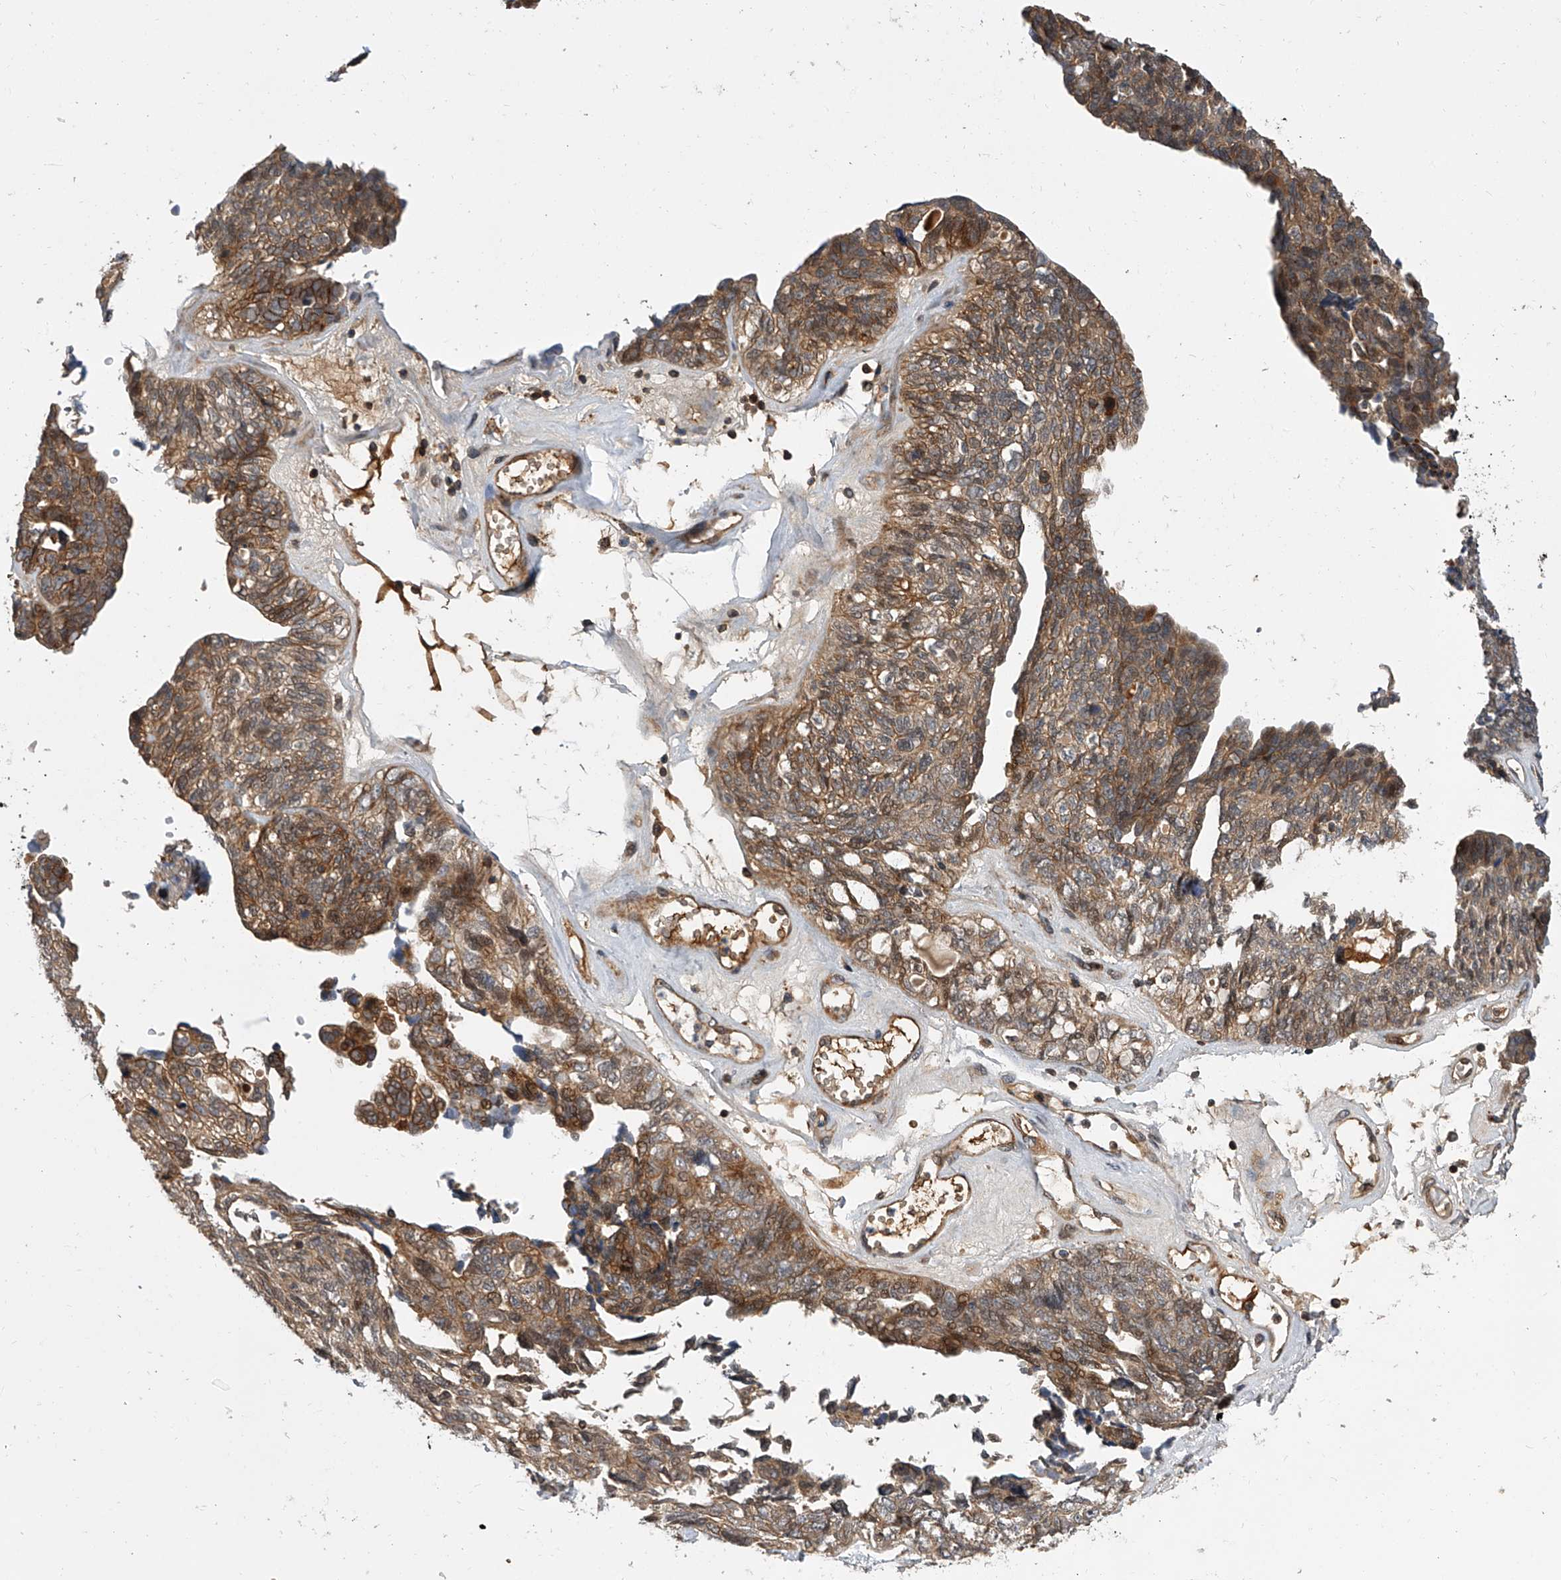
{"staining": {"intensity": "moderate", "quantity": ">75%", "location": "cytoplasmic/membranous"}, "tissue": "ovarian cancer", "cell_type": "Tumor cells", "image_type": "cancer", "snomed": [{"axis": "morphology", "description": "Cystadenocarcinoma, serous, NOS"}, {"axis": "topography", "description": "Ovary"}], "caption": "An image showing moderate cytoplasmic/membranous positivity in about >75% of tumor cells in ovarian cancer, as visualized by brown immunohistochemical staining.", "gene": "USP47", "patient": {"sex": "female", "age": 79}}